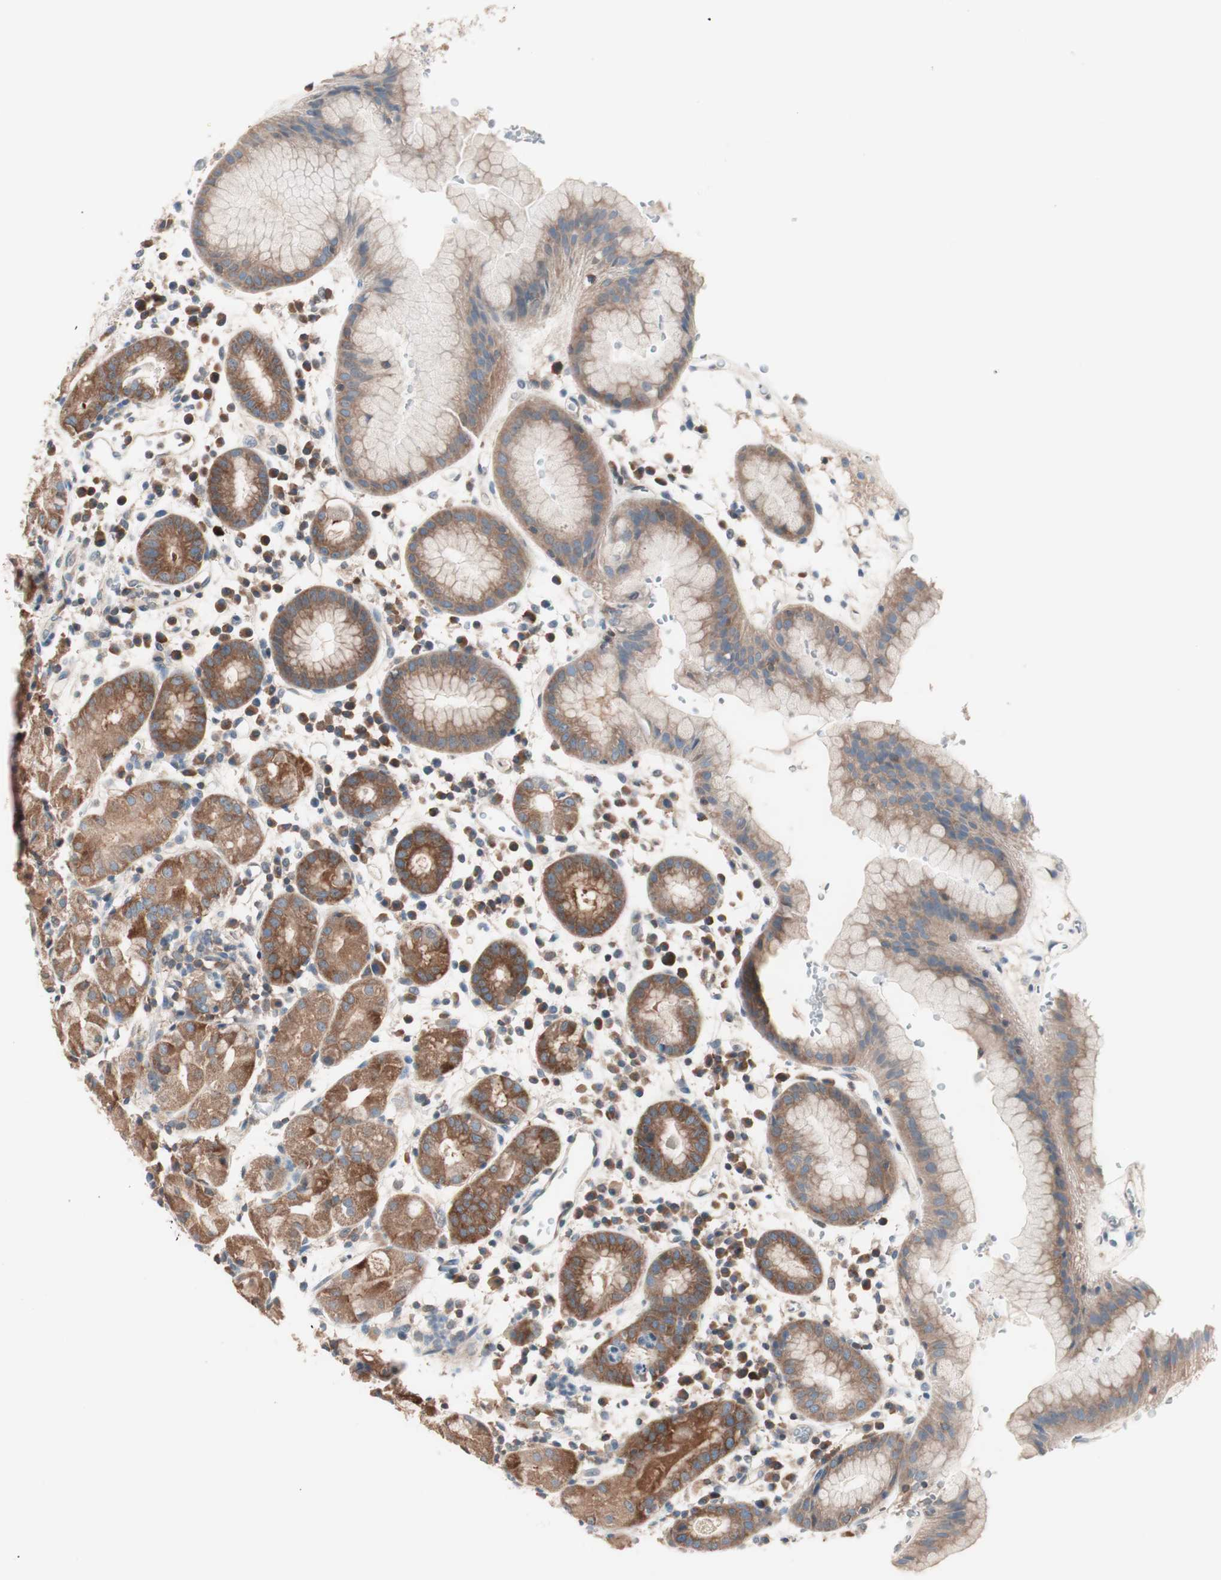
{"staining": {"intensity": "moderate", "quantity": ">75%", "location": "cytoplasmic/membranous"}, "tissue": "stomach", "cell_type": "Glandular cells", "image_type": "normal", "snomed": [{"axis": "morphology", "description": "Normal tissue, NOS"}, {"axis": "topography", "description": "Stomach"}, {"axis": "topography", "description": "Stomach, lower"}], "caption": "IHC of benign stomach shows medium levels of moderate cytoplasmic/membranous positivity in approximately >75% of glandular cells. (Stains: DAB in brown, nuclei in blue, Microscopy: brightfield microscopy at high magnification).", "gene": "RAD54B", "patient": {"sex": "female", "age": 75}}